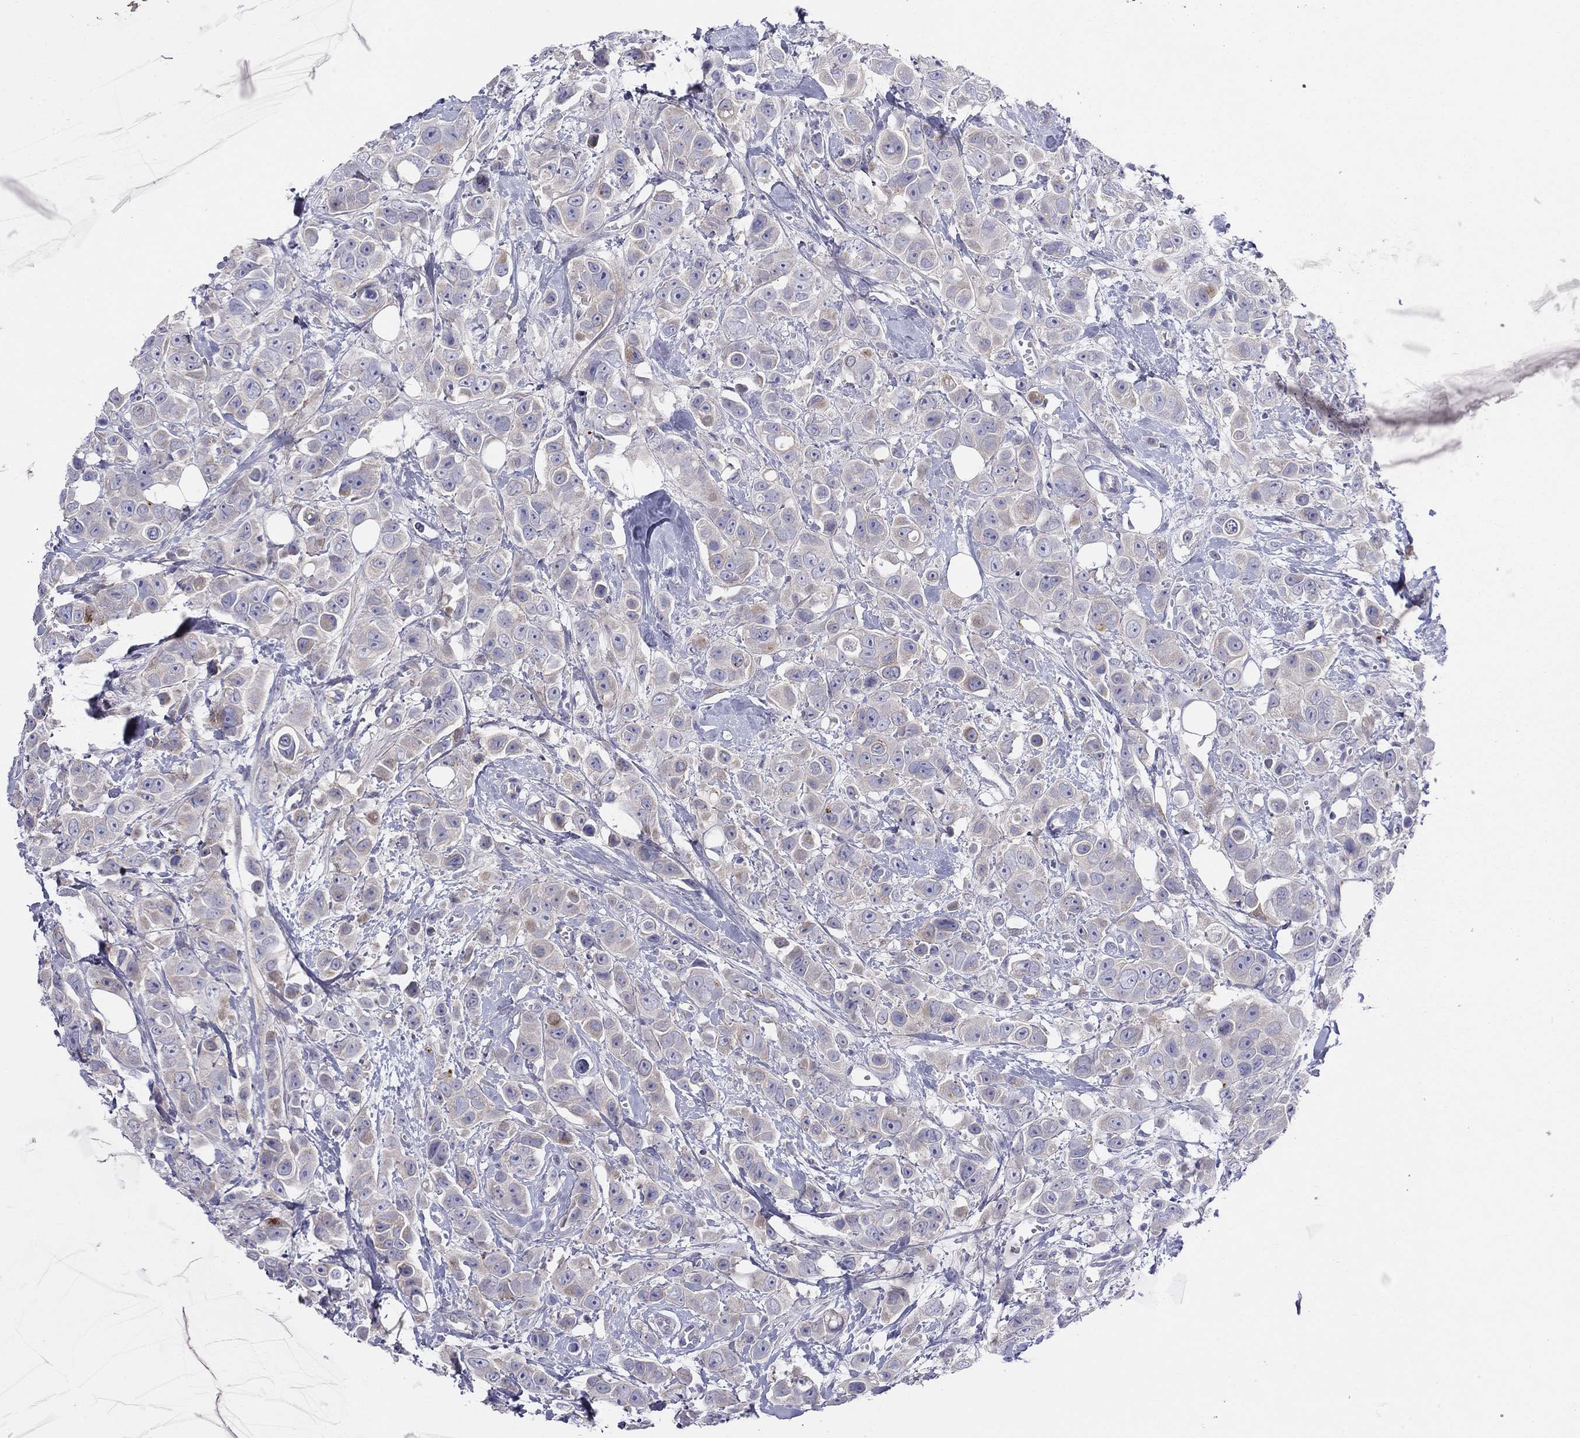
{"staining": {"intensity": "weak", "quantity": ">75%", "location": "cytoplasmic/membranous"}, "tissue": "breast cancer", "cell_type": "Tumor cells", "image_type": "cancer", "snomed": [{"axis": "morphology", "description": "Duct carcinoma"}, {"axis": "topography", "description": "Breast"}], "caption": "DAB immunohistochemical staining of human infiltrating ductal carcinoma (breast) exhibits weak cytoplasmic/membranous protein expression in about >75% of tumor cells.", "gene": "MGAT4C", "patient": {"sex": "female", "age": 35}}